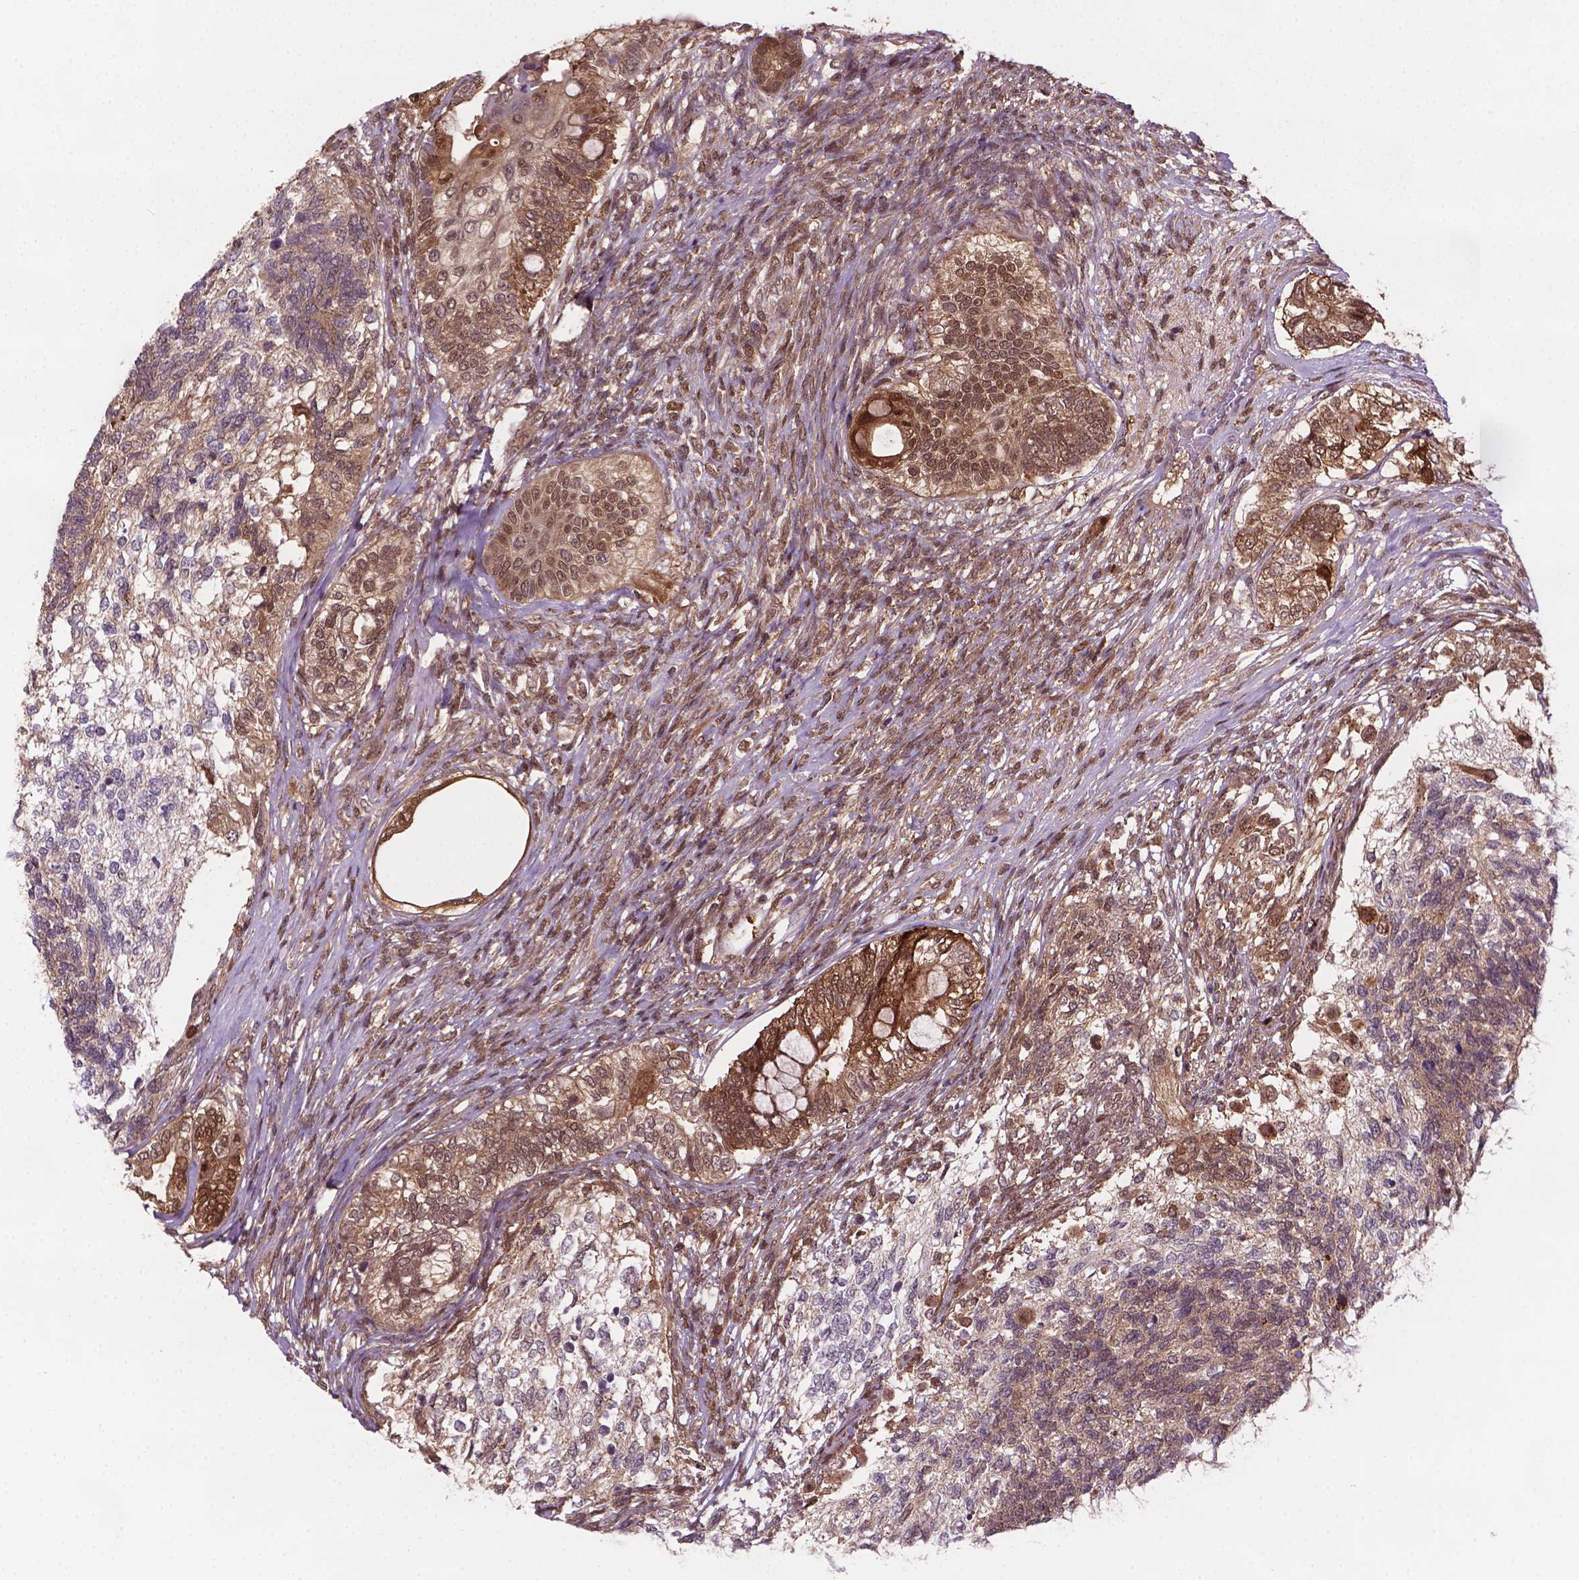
{"staining": {"intensity": "moderate", "quantity": ">75%", "location": "cytoplasmic/membranous,nuclear"}, "tissue": "testis cancer", "cell_type": "Tumor cells", "image_type": "cancer", "snomed": [{"axis": "morphology", "description": "Seminoma, NOS"}, {"axis": "morphology", "description": "Carcinoma, Embryonal, NOS"}, {"axis": "topography", "description": "Testis"}], "caption": "Testis embryonal carcinoma was stained to show a protein in brown. There is medium levels of moderate cytoplasmic/membranous and nuclear staining in approximately >75% of tumor cells.", "gene": "PLIN3", "patient": {"sex": "male", "age": 41}}